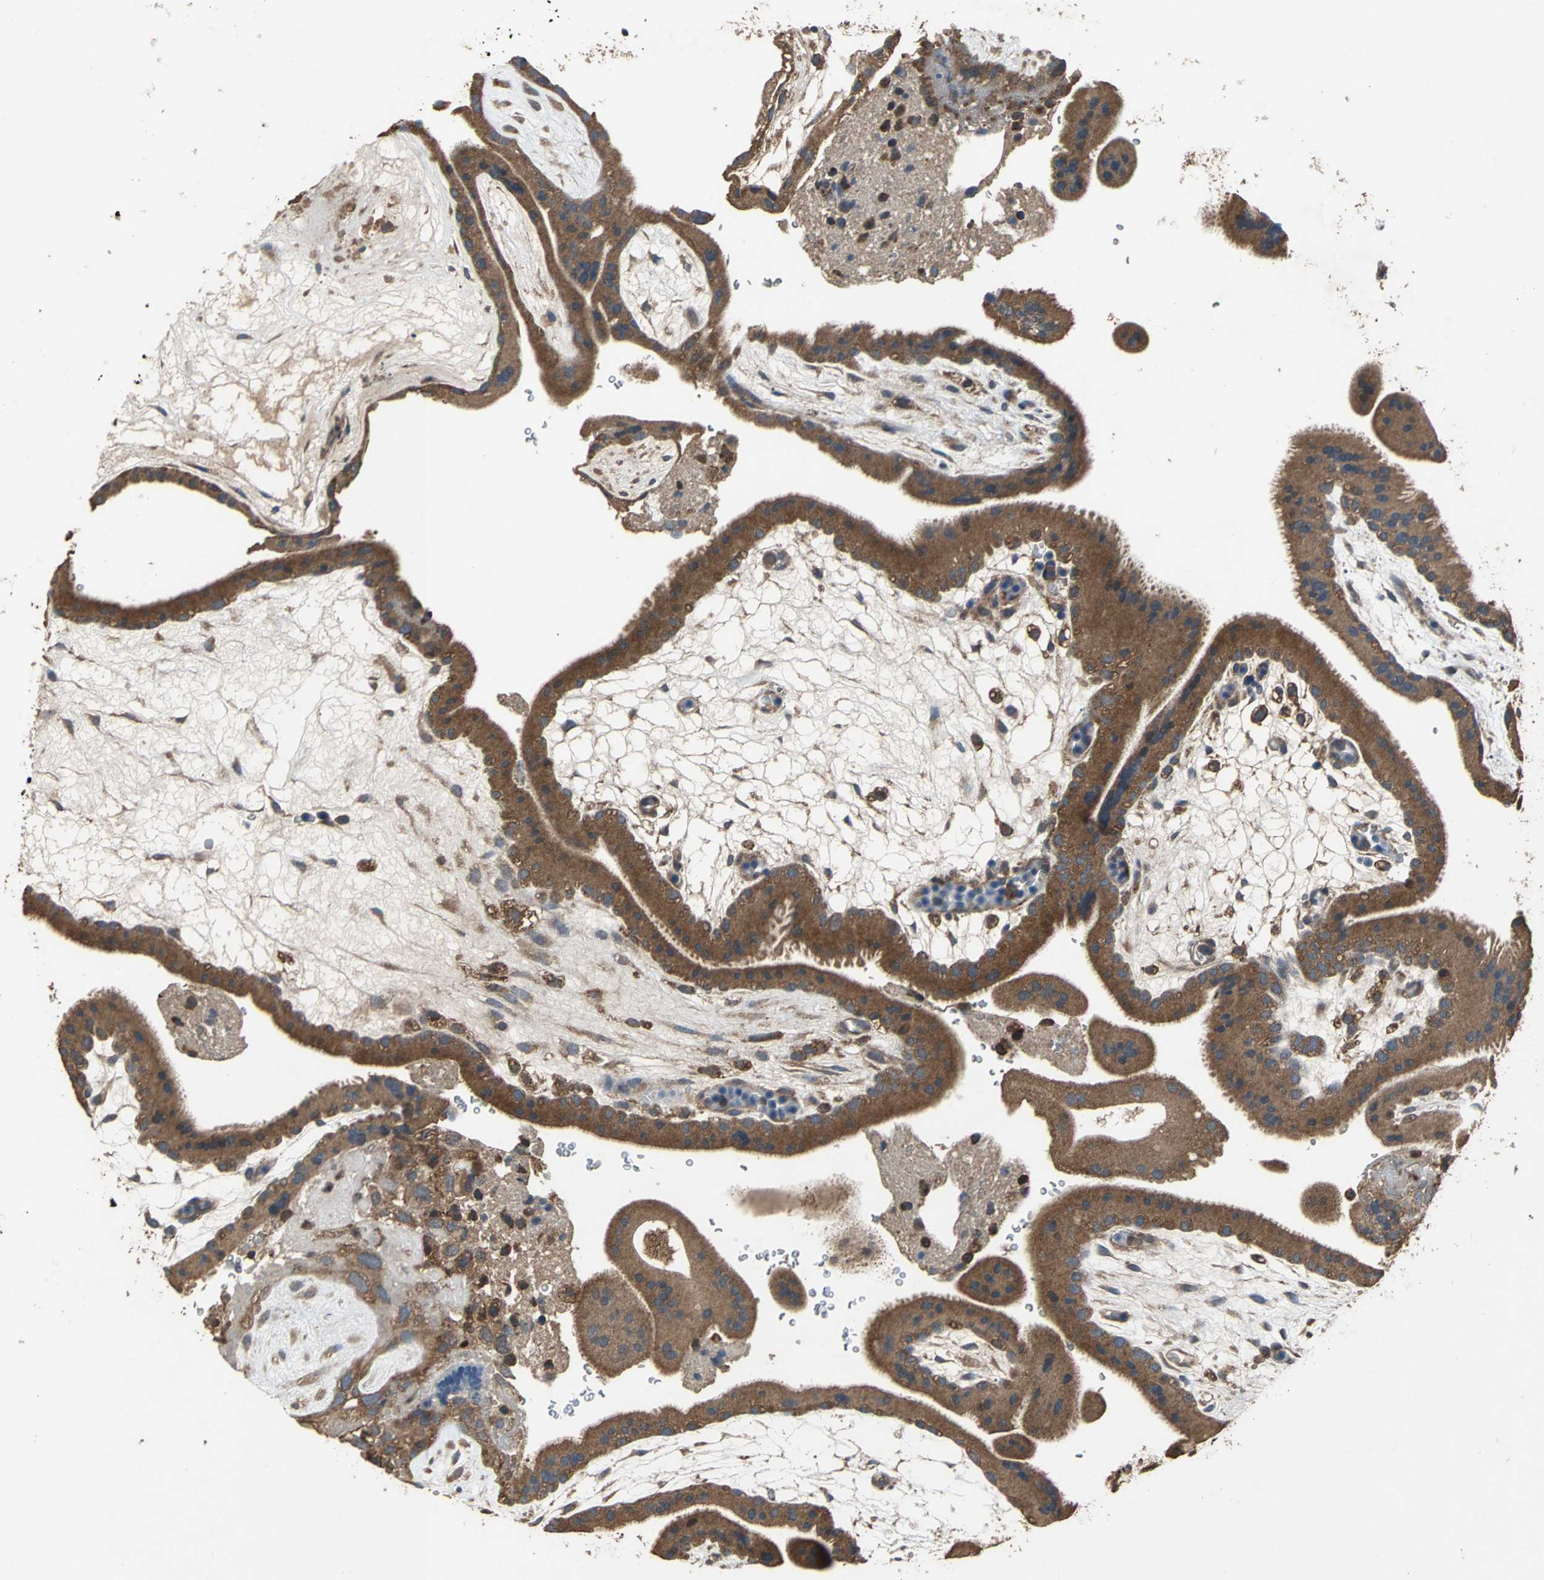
{"staining": {"intensity": "strong", "quantity": ">75%", "location": "cytoplasmic/membranous"}, "tissue": "placenta", "cell_type": "Trophoblastic cells", "image_type": "normal", "snomed": [{"axis": "morphology", "description": "Normal tissue, NOS"}, {"axis": "topography", "description": "Placenta"}], "caption": "DAB (3,3'-diaminobenzidine) immunohistochemical staining of unremarkable placenta exhibits strong cytoplasmic/membranous protein positivity in about >75% of trophoblastic cells.", "gene": "ZNF608", "patient": {"sex": "female", "age": 19}}